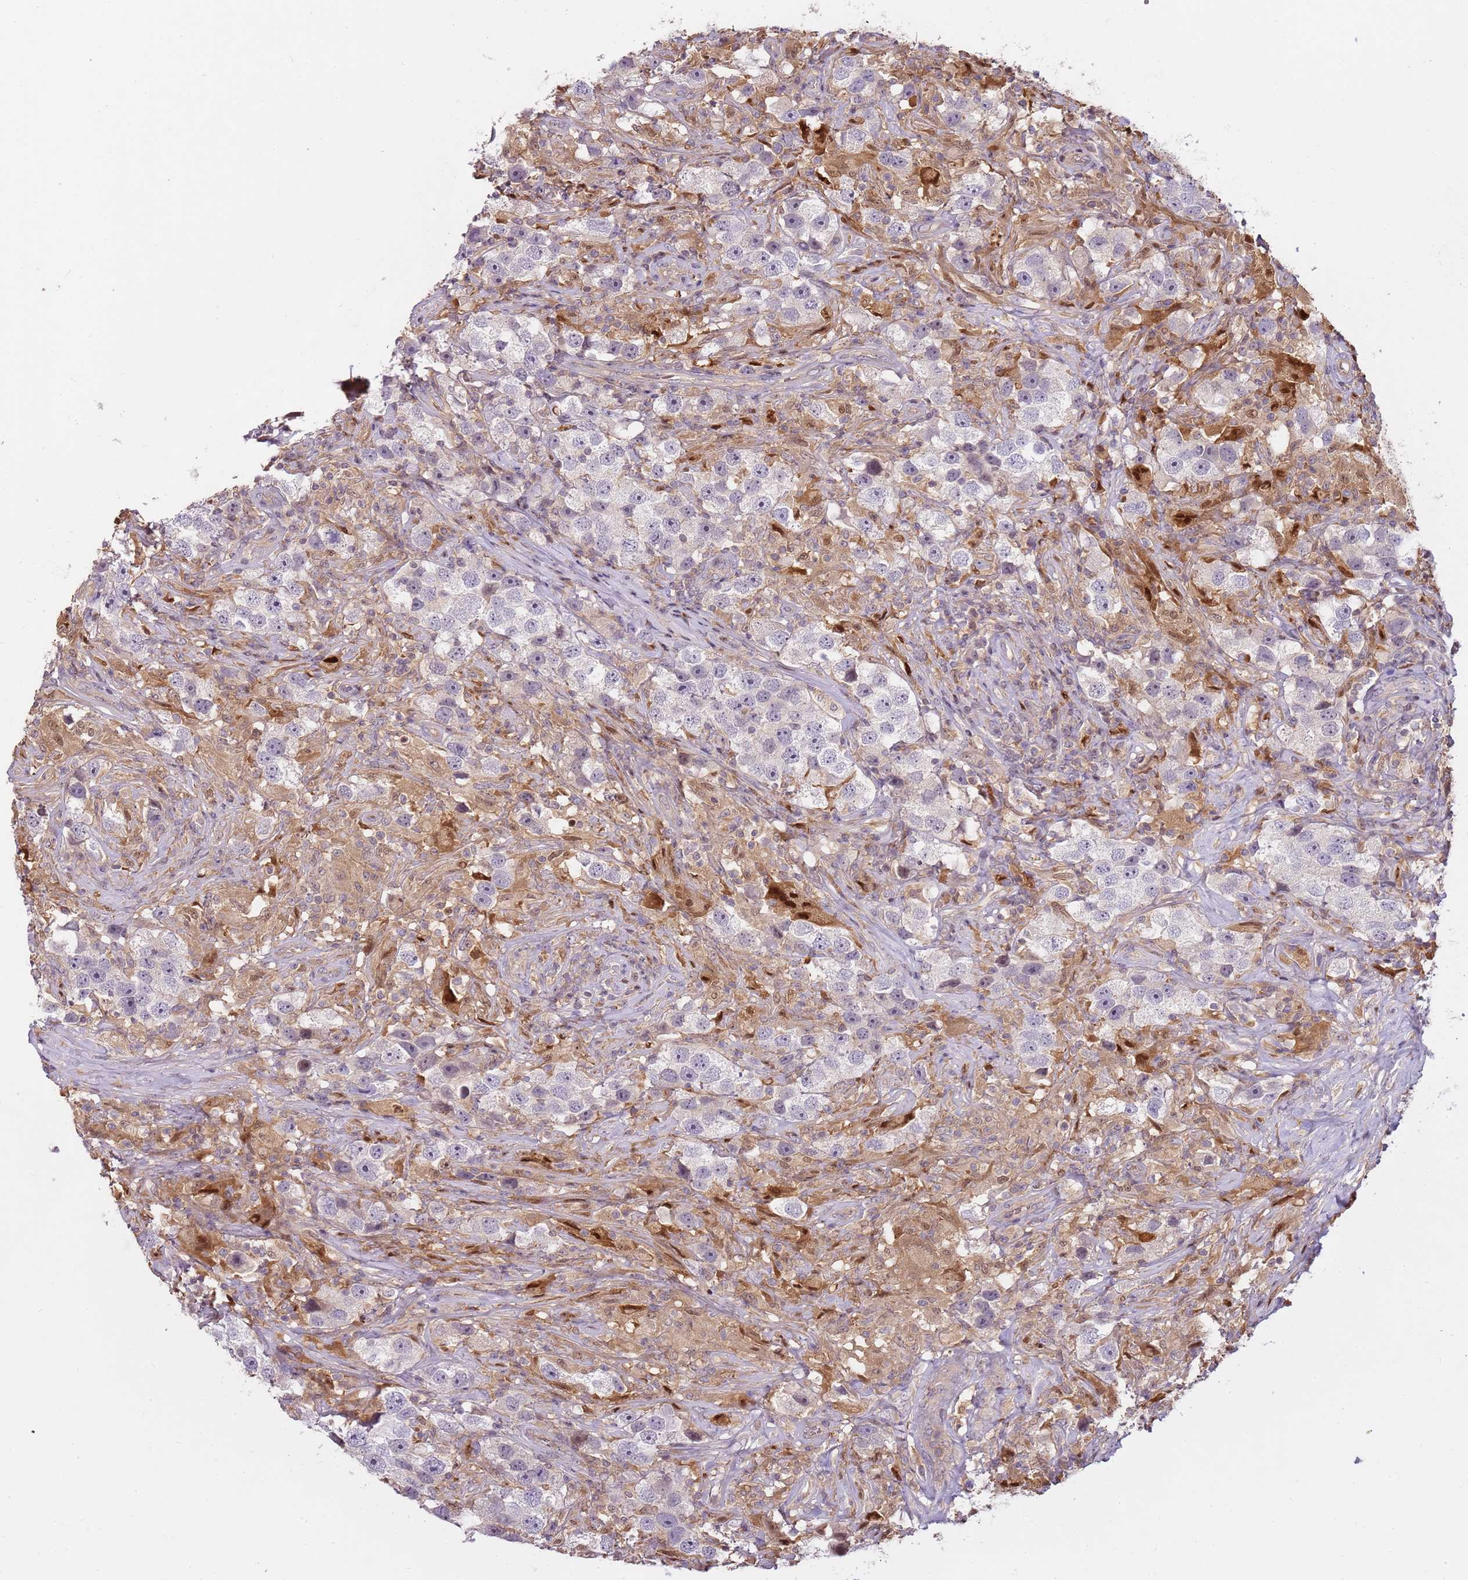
{"staining": {"intensity": "negative", "quantity": "none", "location": "none"}, "tissue": "testis cancer", "cell_type": "Tumor cells", "image_type": "cancer", "snomed": [{"axis": "morphology", "description": "Seminoma, NOS"}, {"axis": "topography", "description": "Testis"}], "caption": "Photomicrograph shows no protein positivity in tumor cells of seminoma (testis) tissue.", "gene": "GSTO2", "patient": {"sex": "male", "age": 49}}